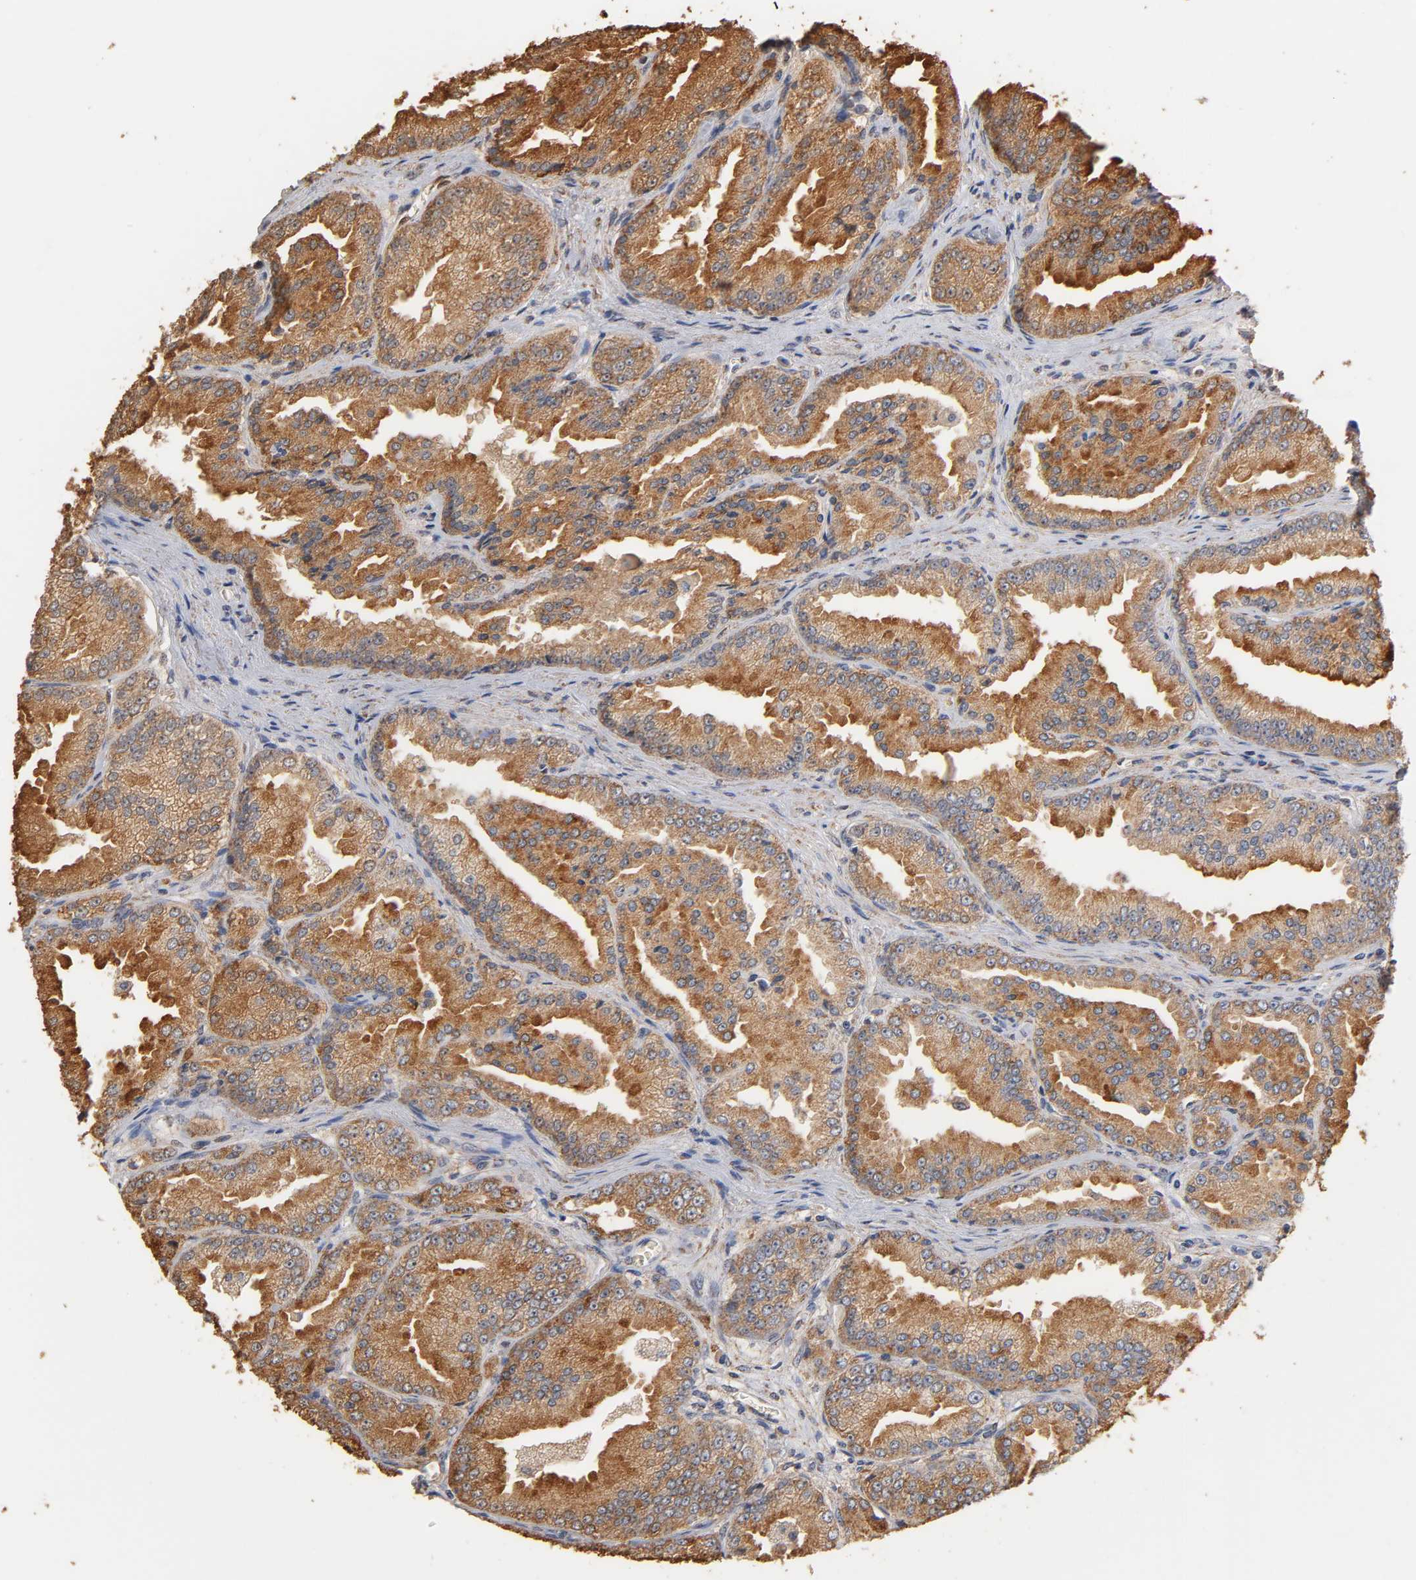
{"staining": {"intensity": "strong", "quantity": ">75%", "location": "cytoplasmic/membranous"}, "tissue": "prostate cancer", "cell_type": "Tumor cells", "image_type": "cancer", "snomed": [{"axis": "morphology", "description": "Adenocarcinoma, High grade"}, {"axis": "topography", "description": "Prostate"}], "caption": "IHC photomicrograph of human prostate cancer (adenocarcinoma (high-grade)) stained for a protein (brown), which exhibits high levels of strong cytoplasmic/membranous staining in approximately >75% of tumor cells.", "gene": "PKN1", "patient": {"sex": "male", "age": 61}}